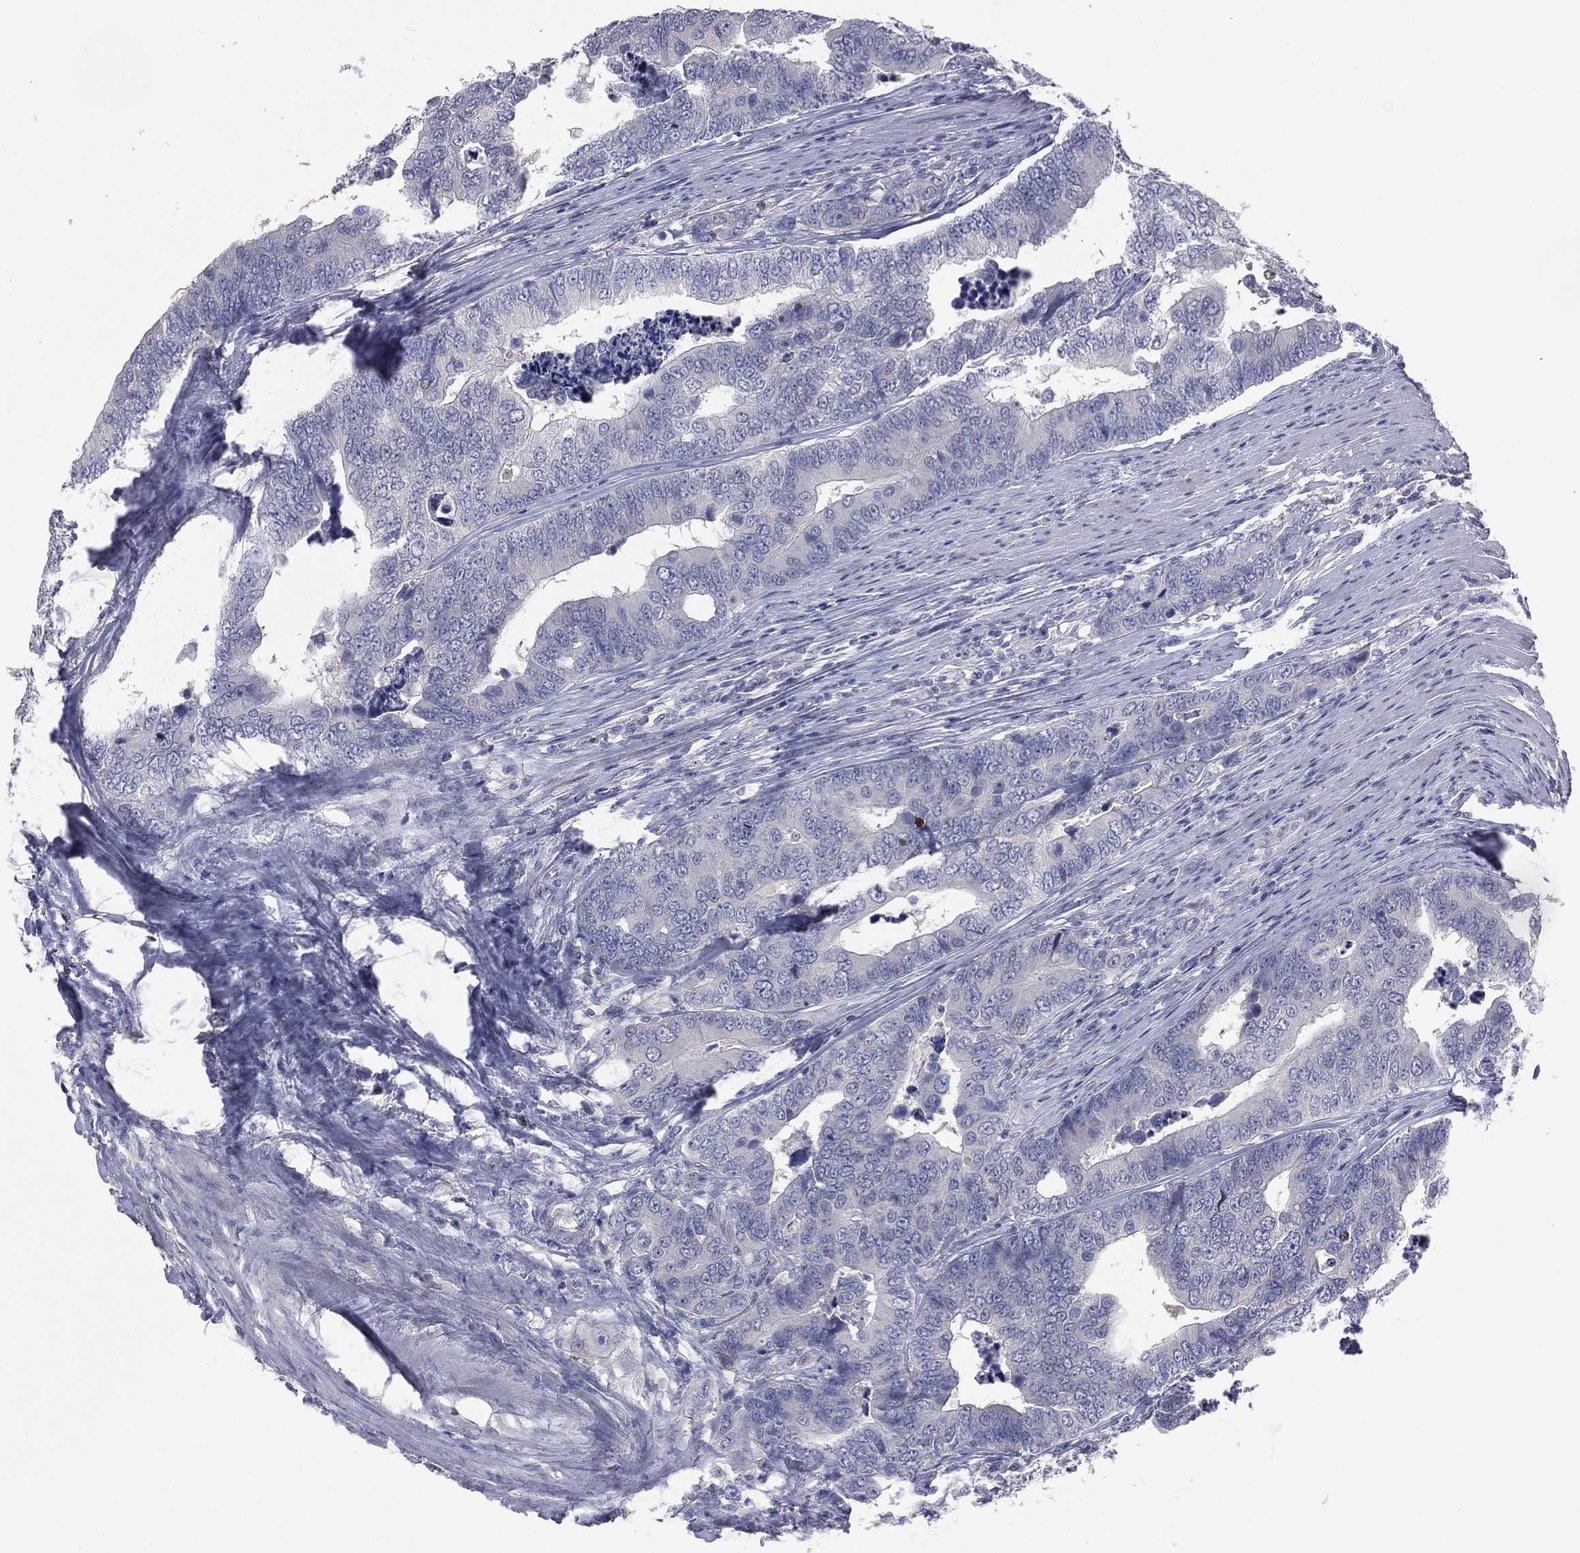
{"staining": {"intensity": "negative", "quantity": "none", "location": "none"}, "tissue": "colorectal cancer", "cell_type": "Tumor cells", "image_type": "cancer", "snomed": [{"axis": "morphology", "description": "Adenocarcinoma, NOS"}, {"axis": "topography", "description": "Colon"}], "caption": "Tumor cells are negative for protein expression in human adenocarcinoma (colorectal).", "gene": "DMKN", "patient": {"sex": "female", "age": 72}}